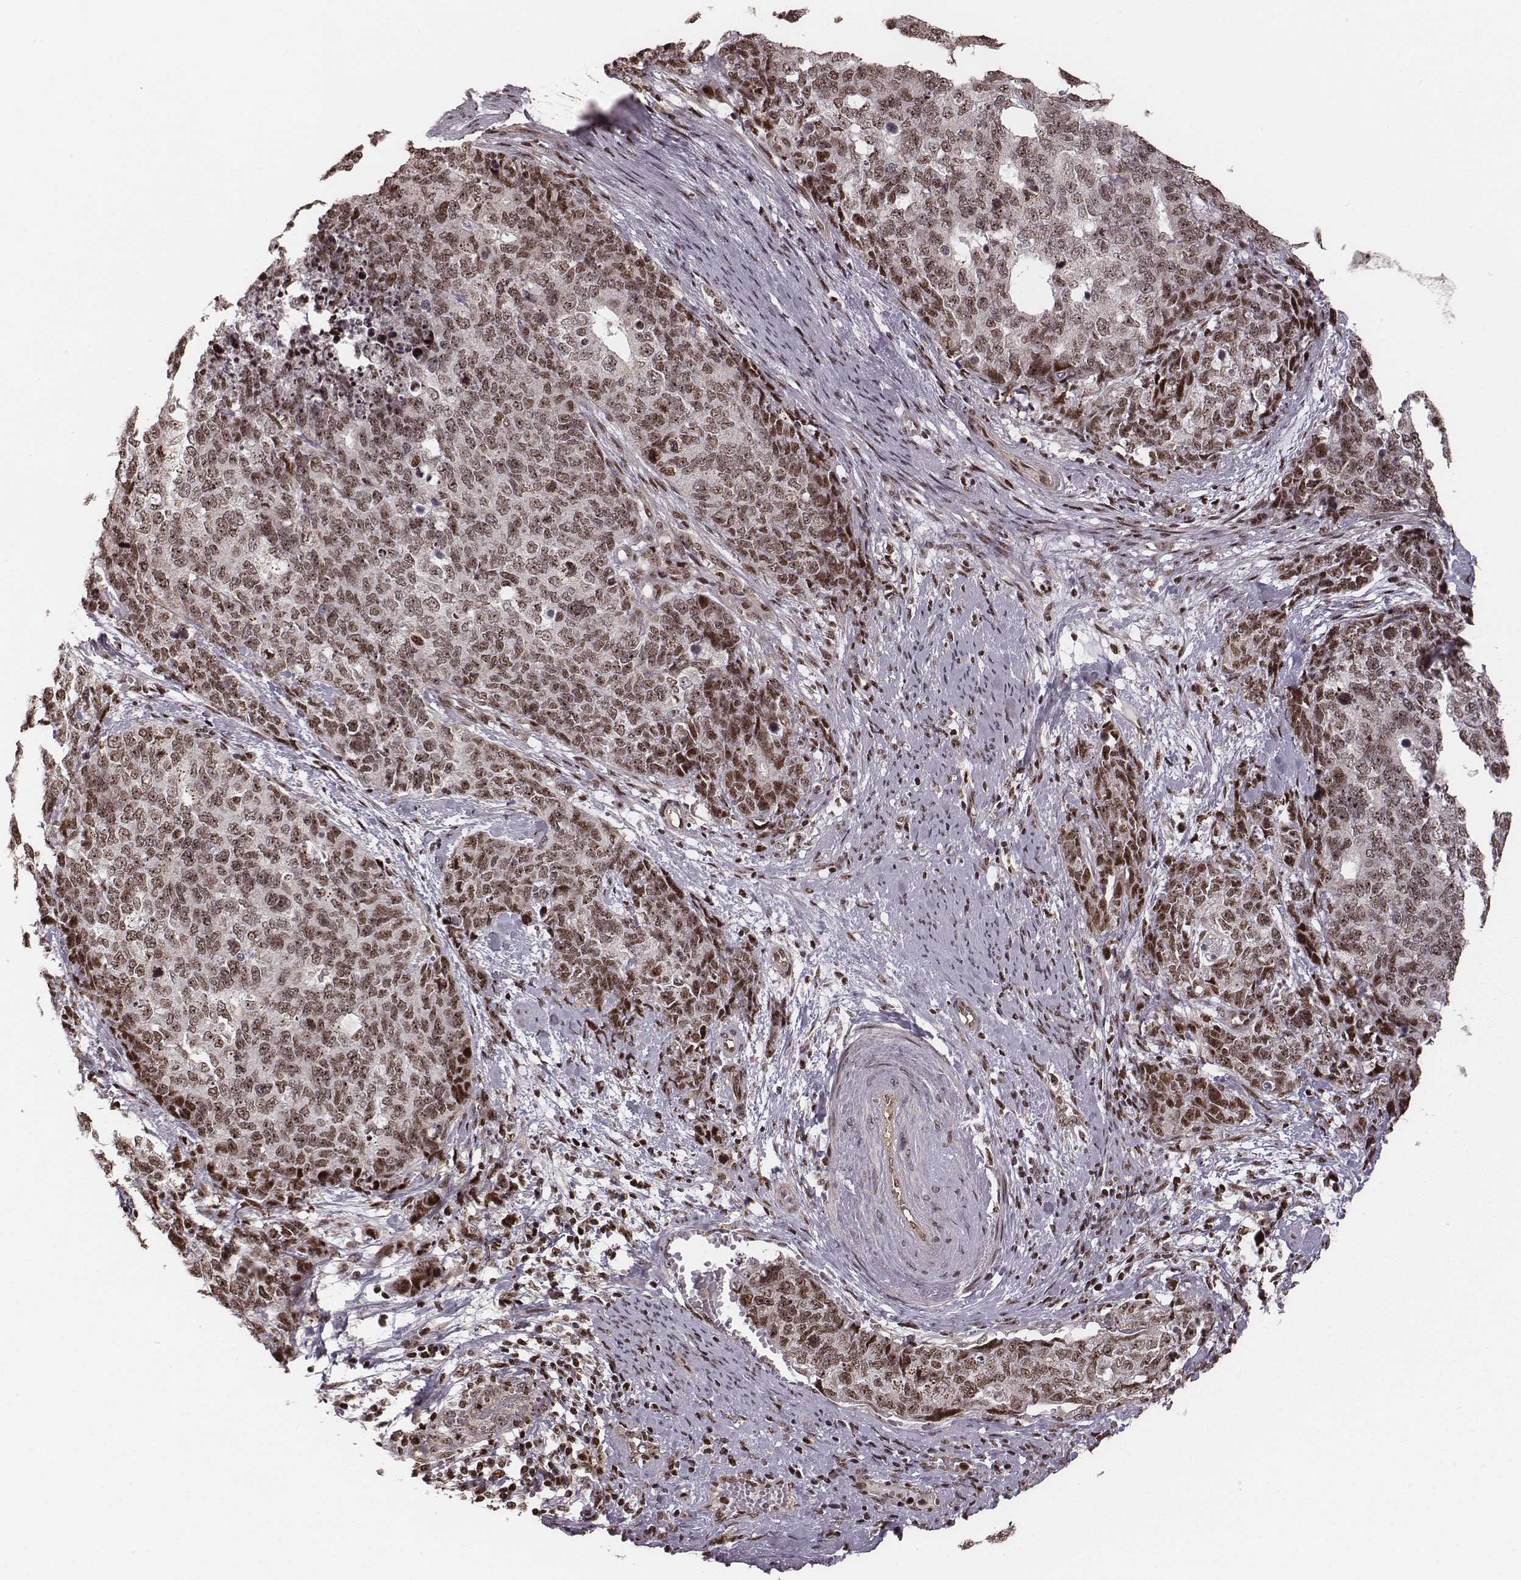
{"staining": {"intensity": "moderate", "quantity": "<25%", "location": "cytoplasmic/membranous,nuclear"}, "tissue": "cervical cancer", "cell_type": "Tumor cells", "image_type": "cancer", "snomed": [{"axis": "morphology", "description": "Squamous cell carcinoma, NOS"}, {"axis": "topography", "description": "Cervix"}], "caption": "An immunohistochemistry (IHC) image of neoplastic tissue is shown. Protein staining in brown labels moderate cytoplasmic/membranous and nuclear positivity in cervical squamous cell carcinoma within tumor cells.", "gene": "VRK3", "patient": {"sex": "female", "age": 63}}